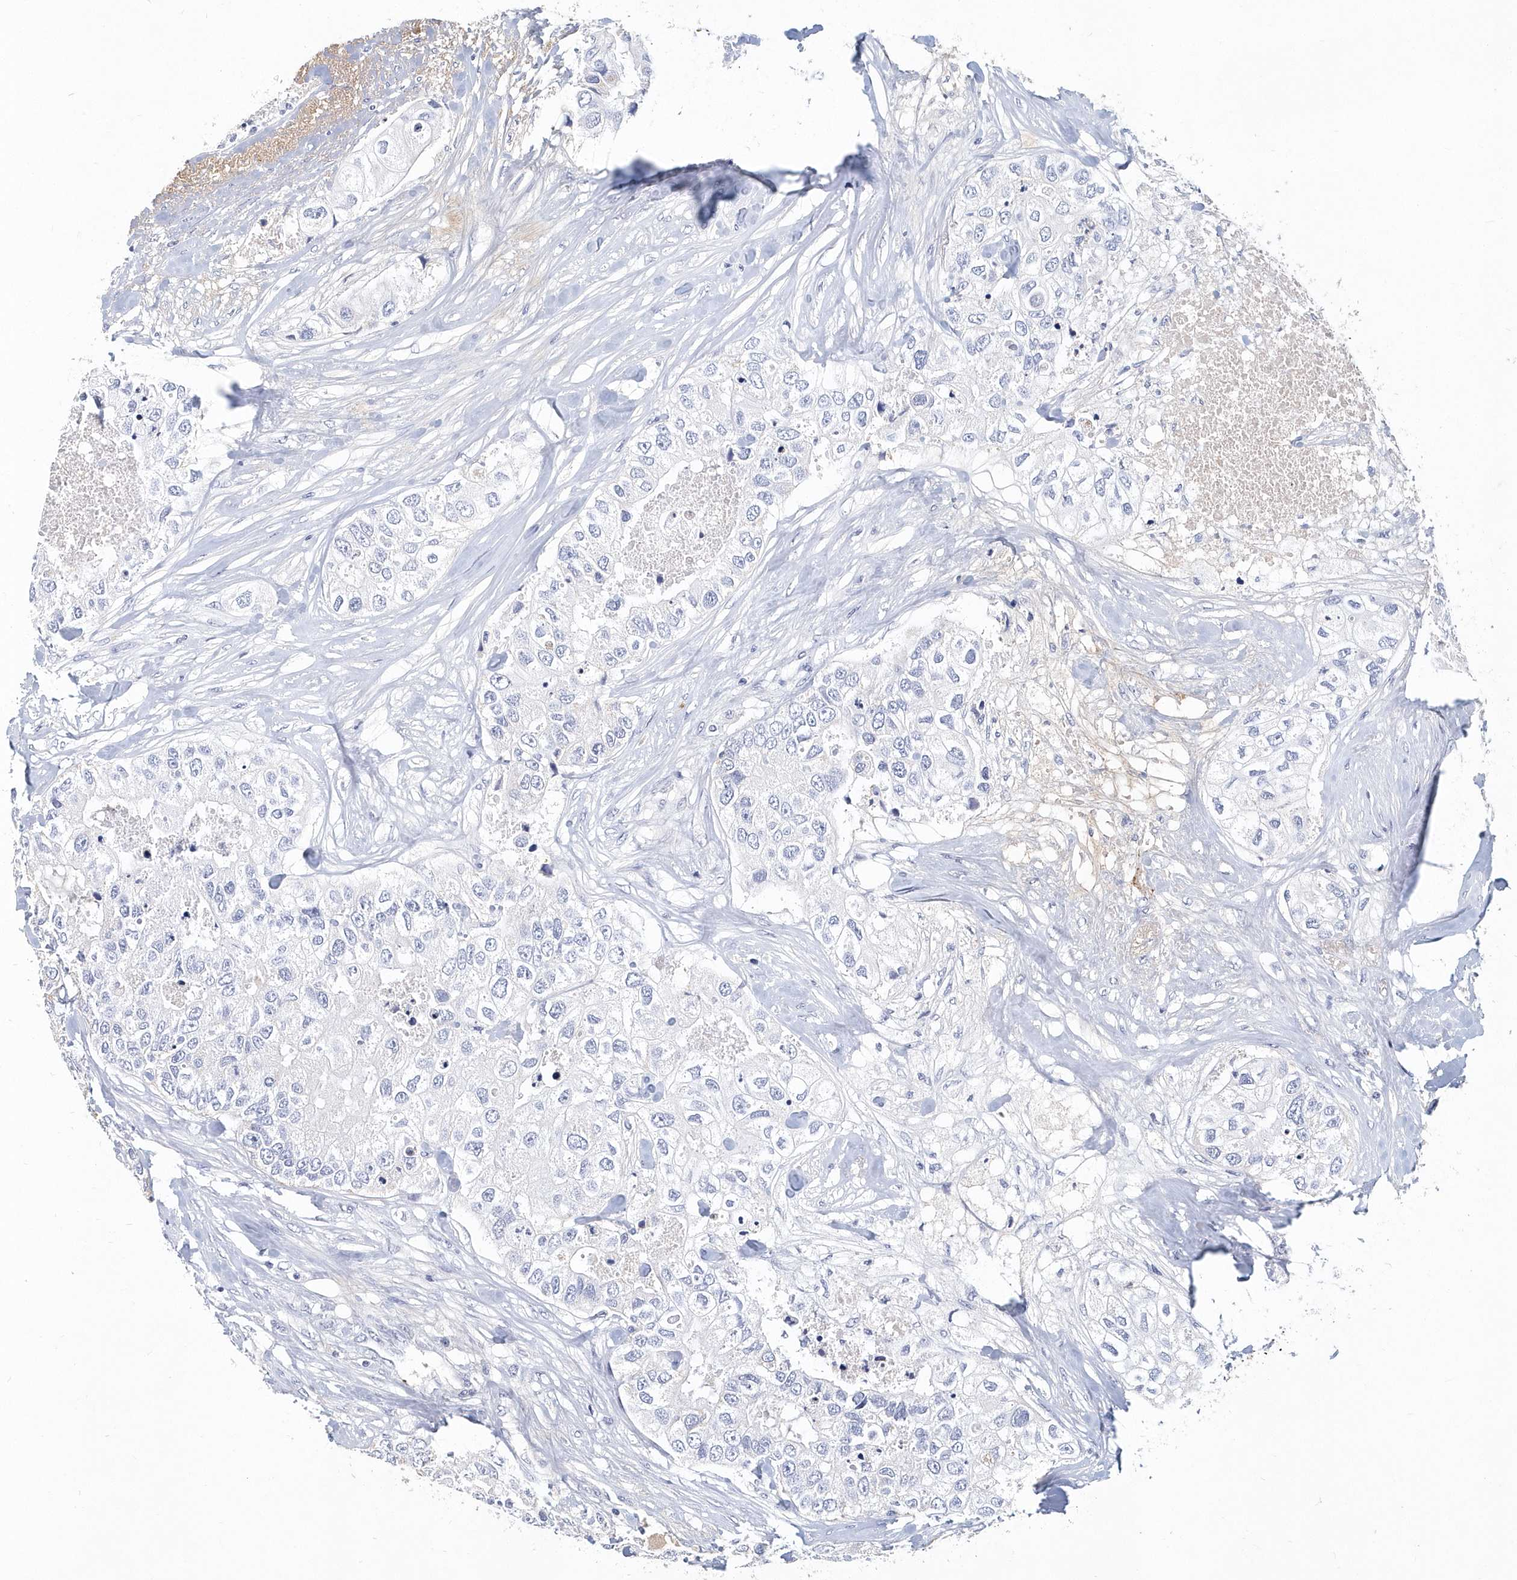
{"staining": {"intensity": "negative", "quantity": "none", "location": "none"}, "tissue": "breast cancer", "cell_type": "Tumor cells", "image_type": "cancer", "snomed": [{"axis": "morphology", "description": "Duct carcinoma"}, {"axis": "topography", "description": "Breast"}], "caption": "Protein analysis of breast cancer exhibits no significant staining in tumor cells.", "gene": "ITGA2B", "patient": {"sex": "female", "age": 62}}